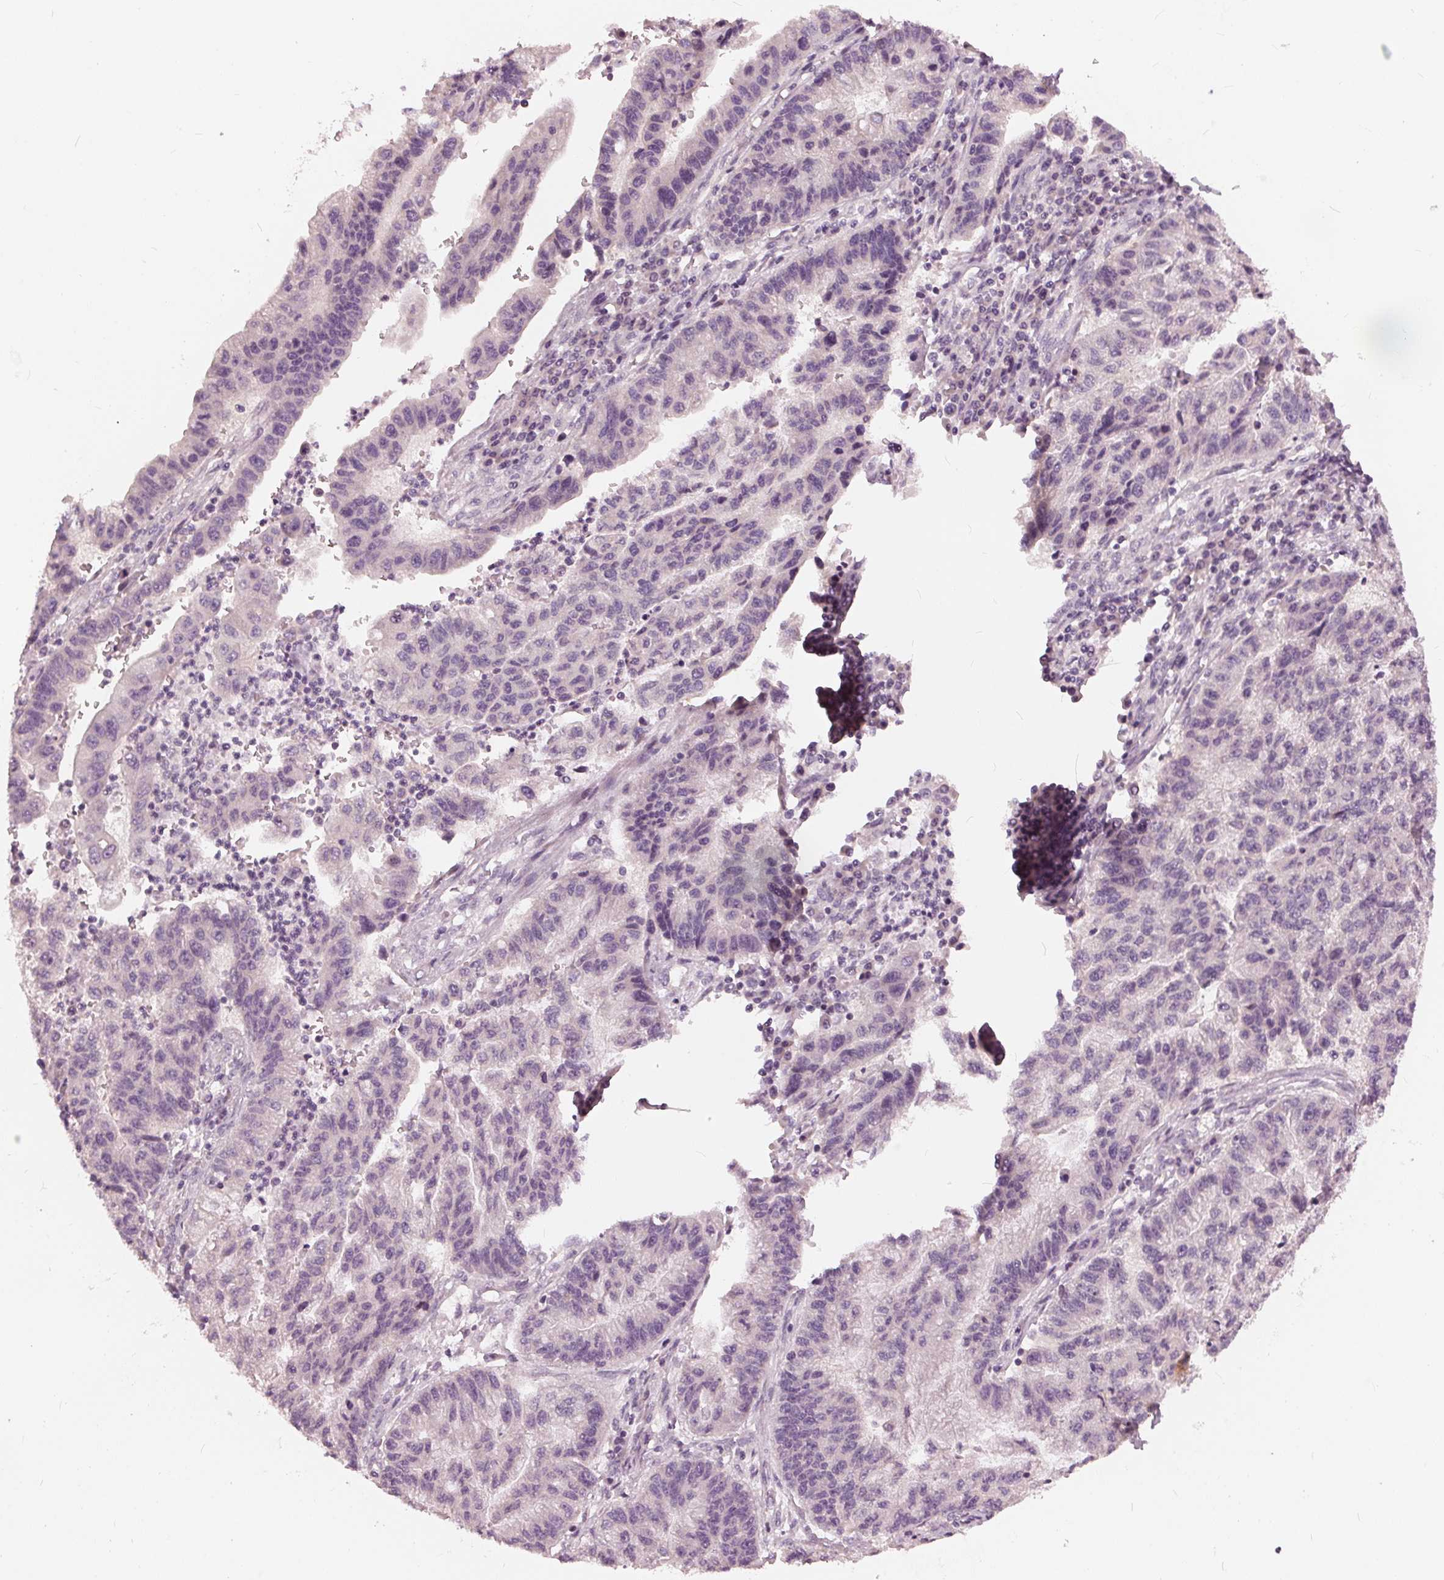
{"staining": {"intensity": "negative", "quantity": "none", "location": "none"}, "tissue": "stomach cancer", "cell_type": "Tumor cells", "image_type": "cancer", "snomed": [{"axis": "morphology", "description": "Adenocarcinoma, NOS"}, {"axis": "topography", "description": "Stomach"}], "caption": "There is no significant expression in tumor cells of stomach cancer.", "gene": "KLK13", "patient": {"sex": "male", "age": 83}}